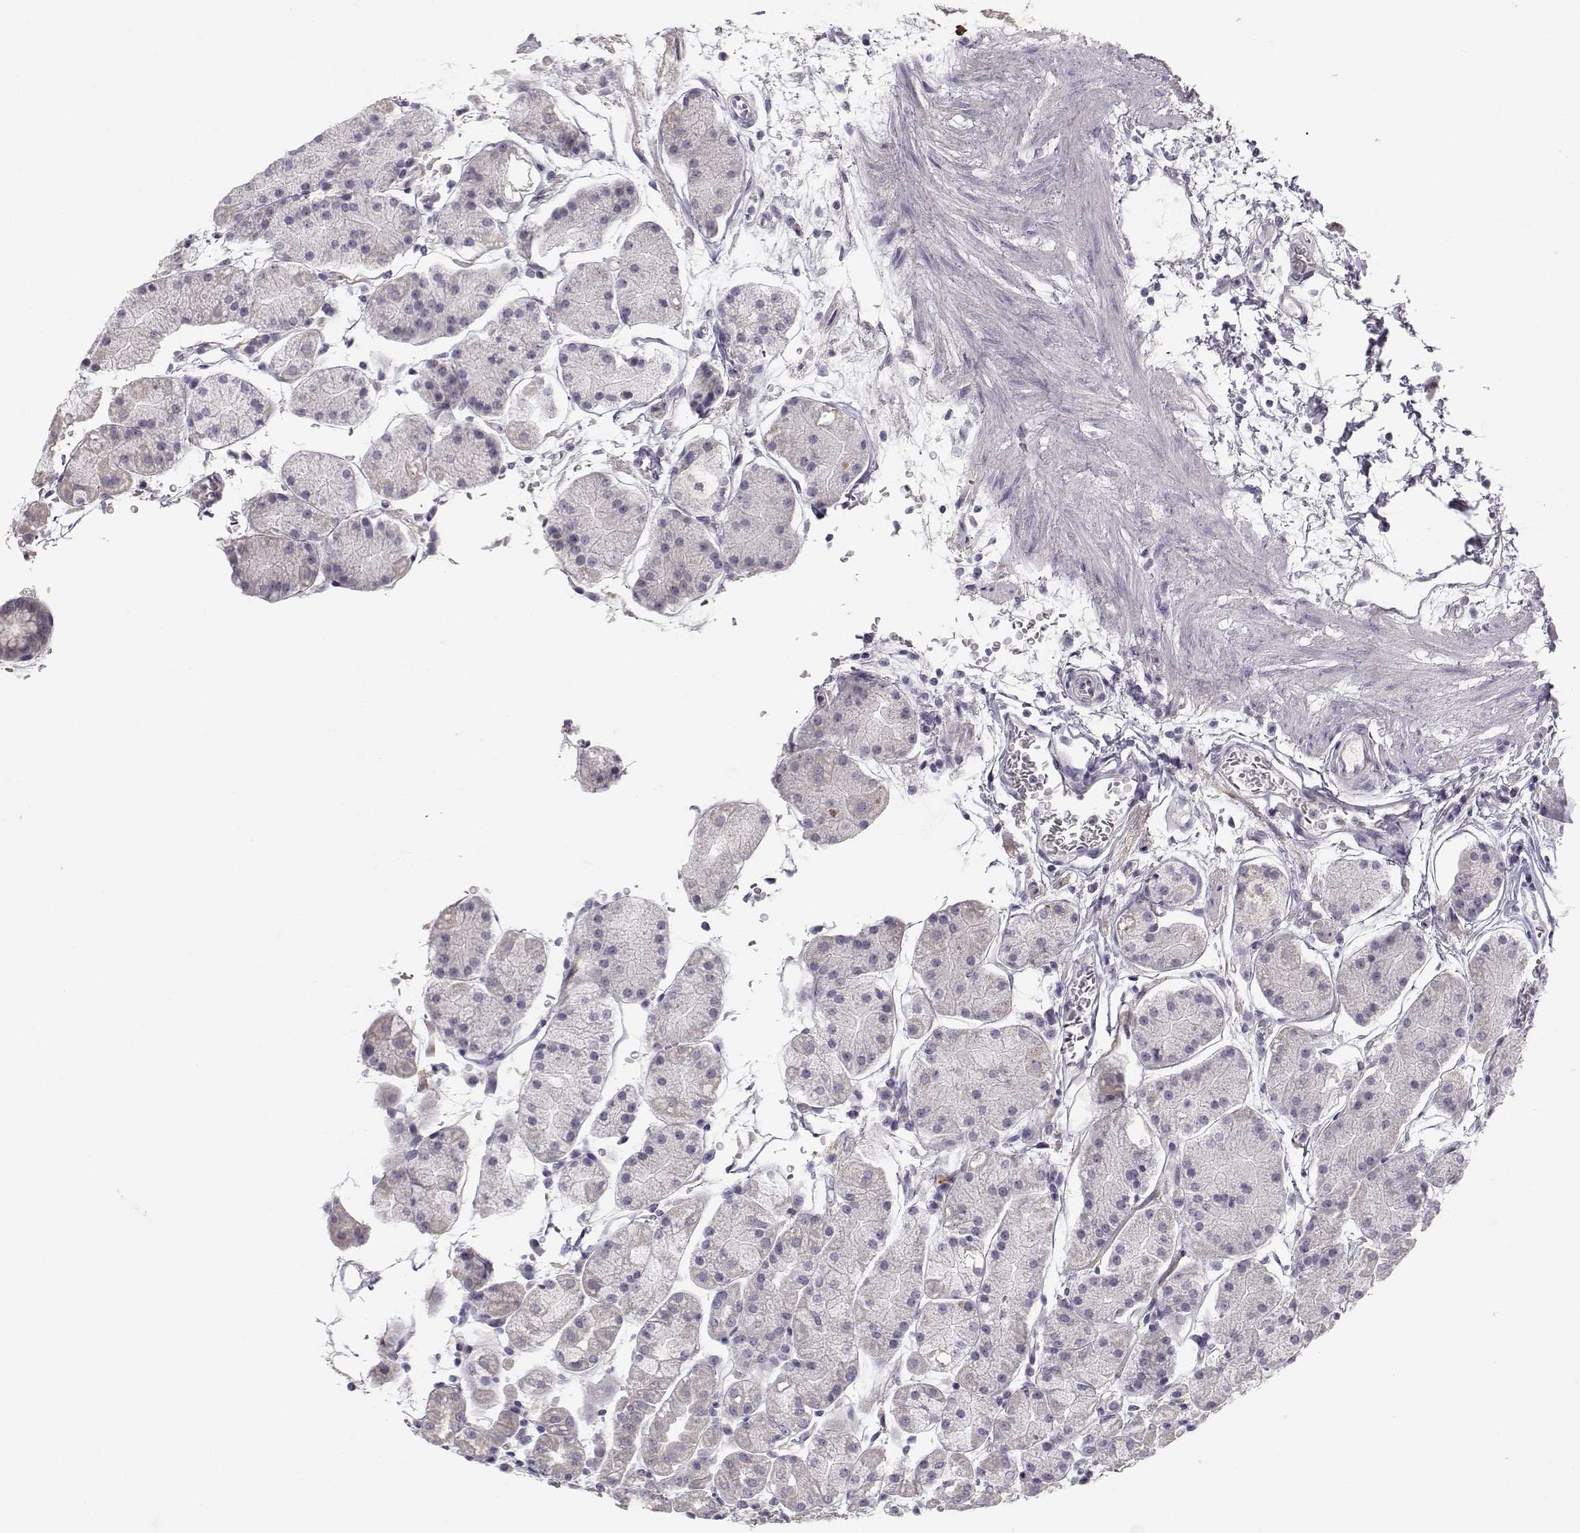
{"staining": {"intensity": "moderate", "quantity": "<25%", "location": "cytoplasmic/membranous"}, "tissue": "stomach", "cell_type": "Glandular cells", "image_type": "normal", "snomed": [{"axis": "morphology", "description": "Normal tissue, NOS"}, {"axis": "topography", "description": "Stomach"}], "caption": "DAB immunohistochemical staining of benign stomach demonstrates moderate cytoplasmic/membranous protein positivity in about <25% of glandular cells. (DAB (3,3'-diaminobenzidine) IHC, brown staining for protein, blue staining for nuclei).", "gene": "ZNF185", "patient": {"sex": "male", "age": 54}}